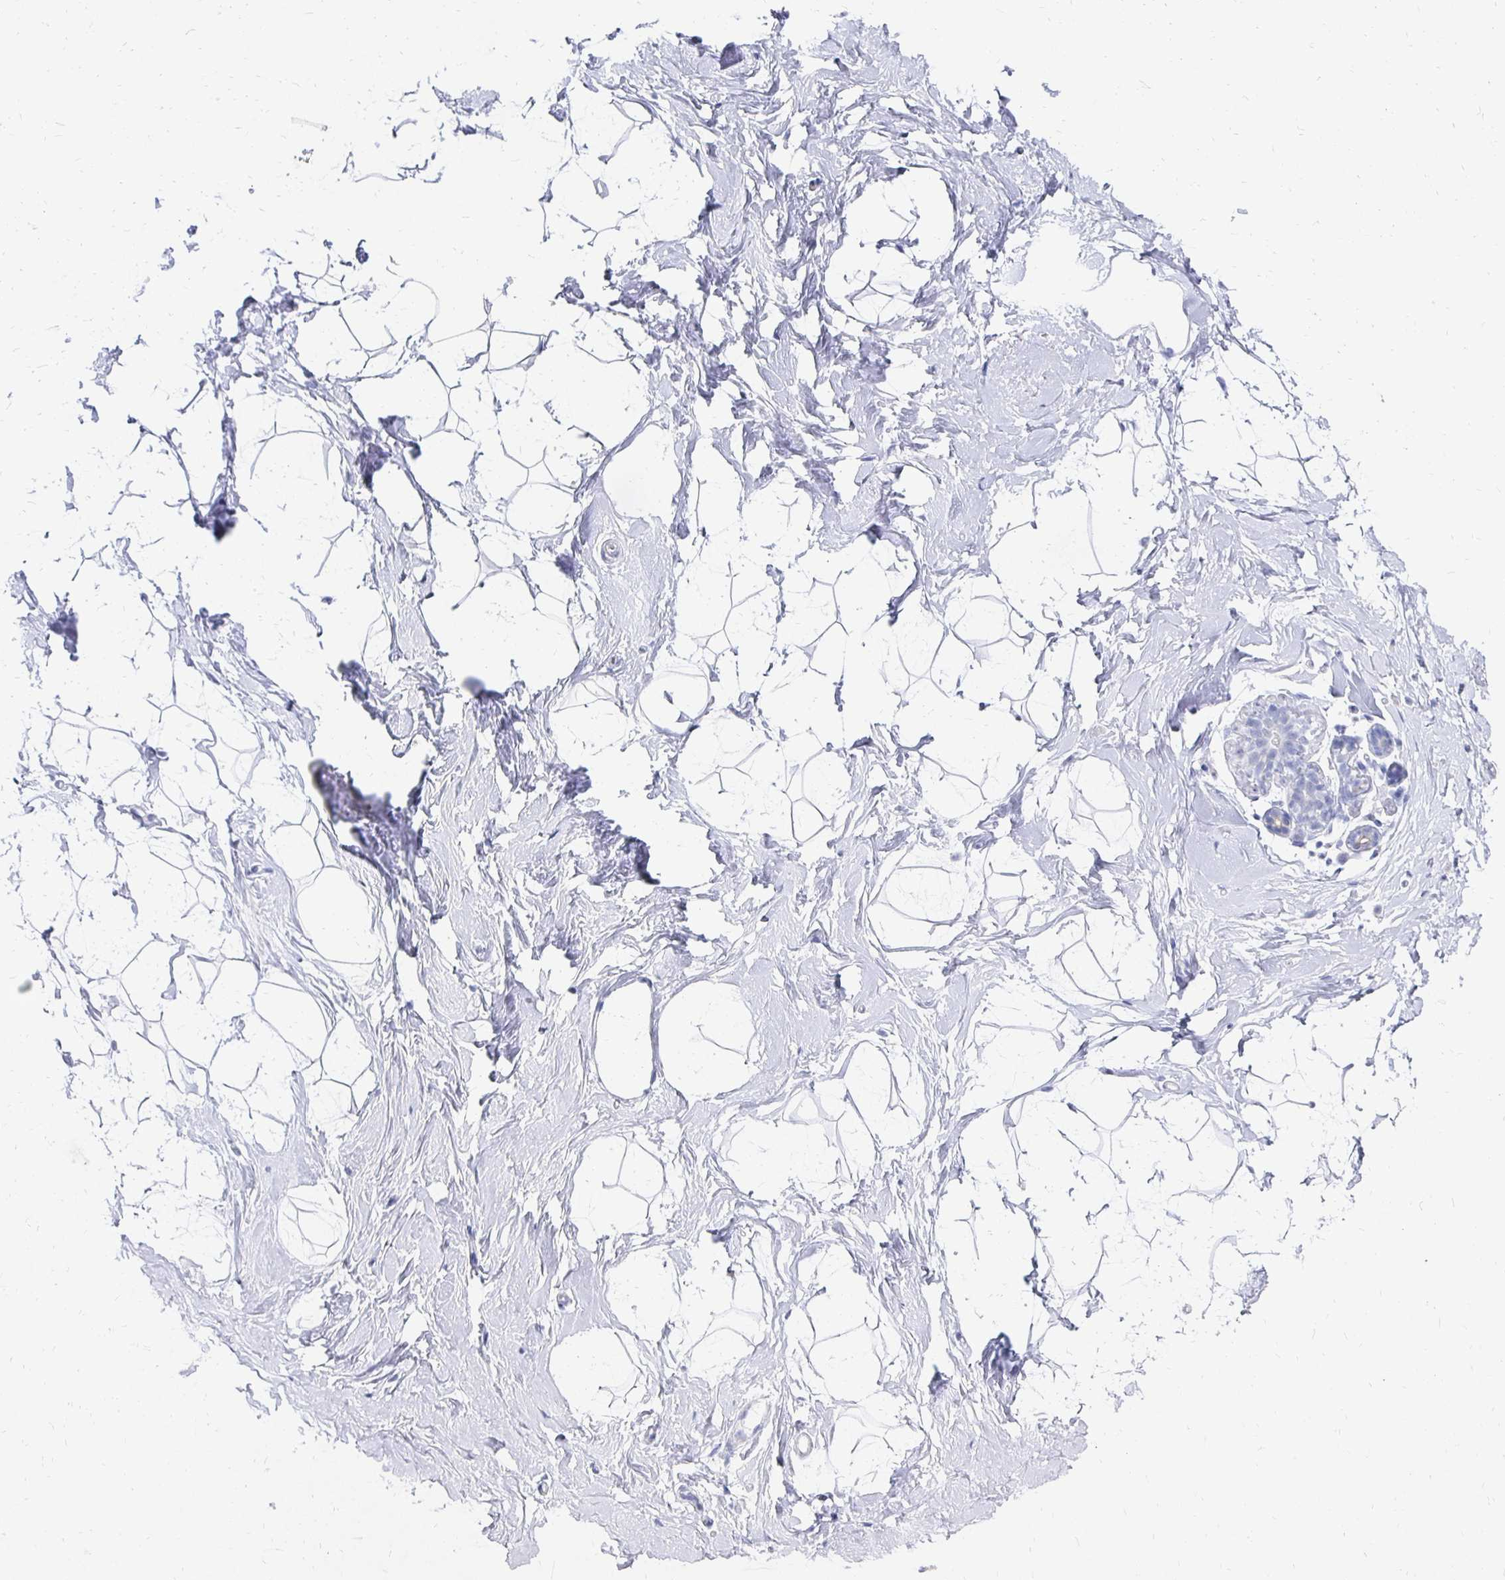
{"staining": {"intensity": "negative", "quantity": "none", "location": "none"}, "tissue": "breast", "cell_type": "Adipocytes", "image_type": "normal", "snomed": [{"axis": "morphology", "description": "Normal tissue, NOS"}, {"axis": "topography", "description": "Breast"}], "caption": "High magnification brightfield microscopy of unremarkable breast stained with DAB (3,3'-diaminobenzidine) (brown) and counterstained with hematoxylin (blue): adipocytes show no significant expression. The staining is performed using DAB brown chromogen with nuclei counter-stained in using hematoxylin.", "gene": "SYCP3", "patient": {"sex": "female", "age": 32}}